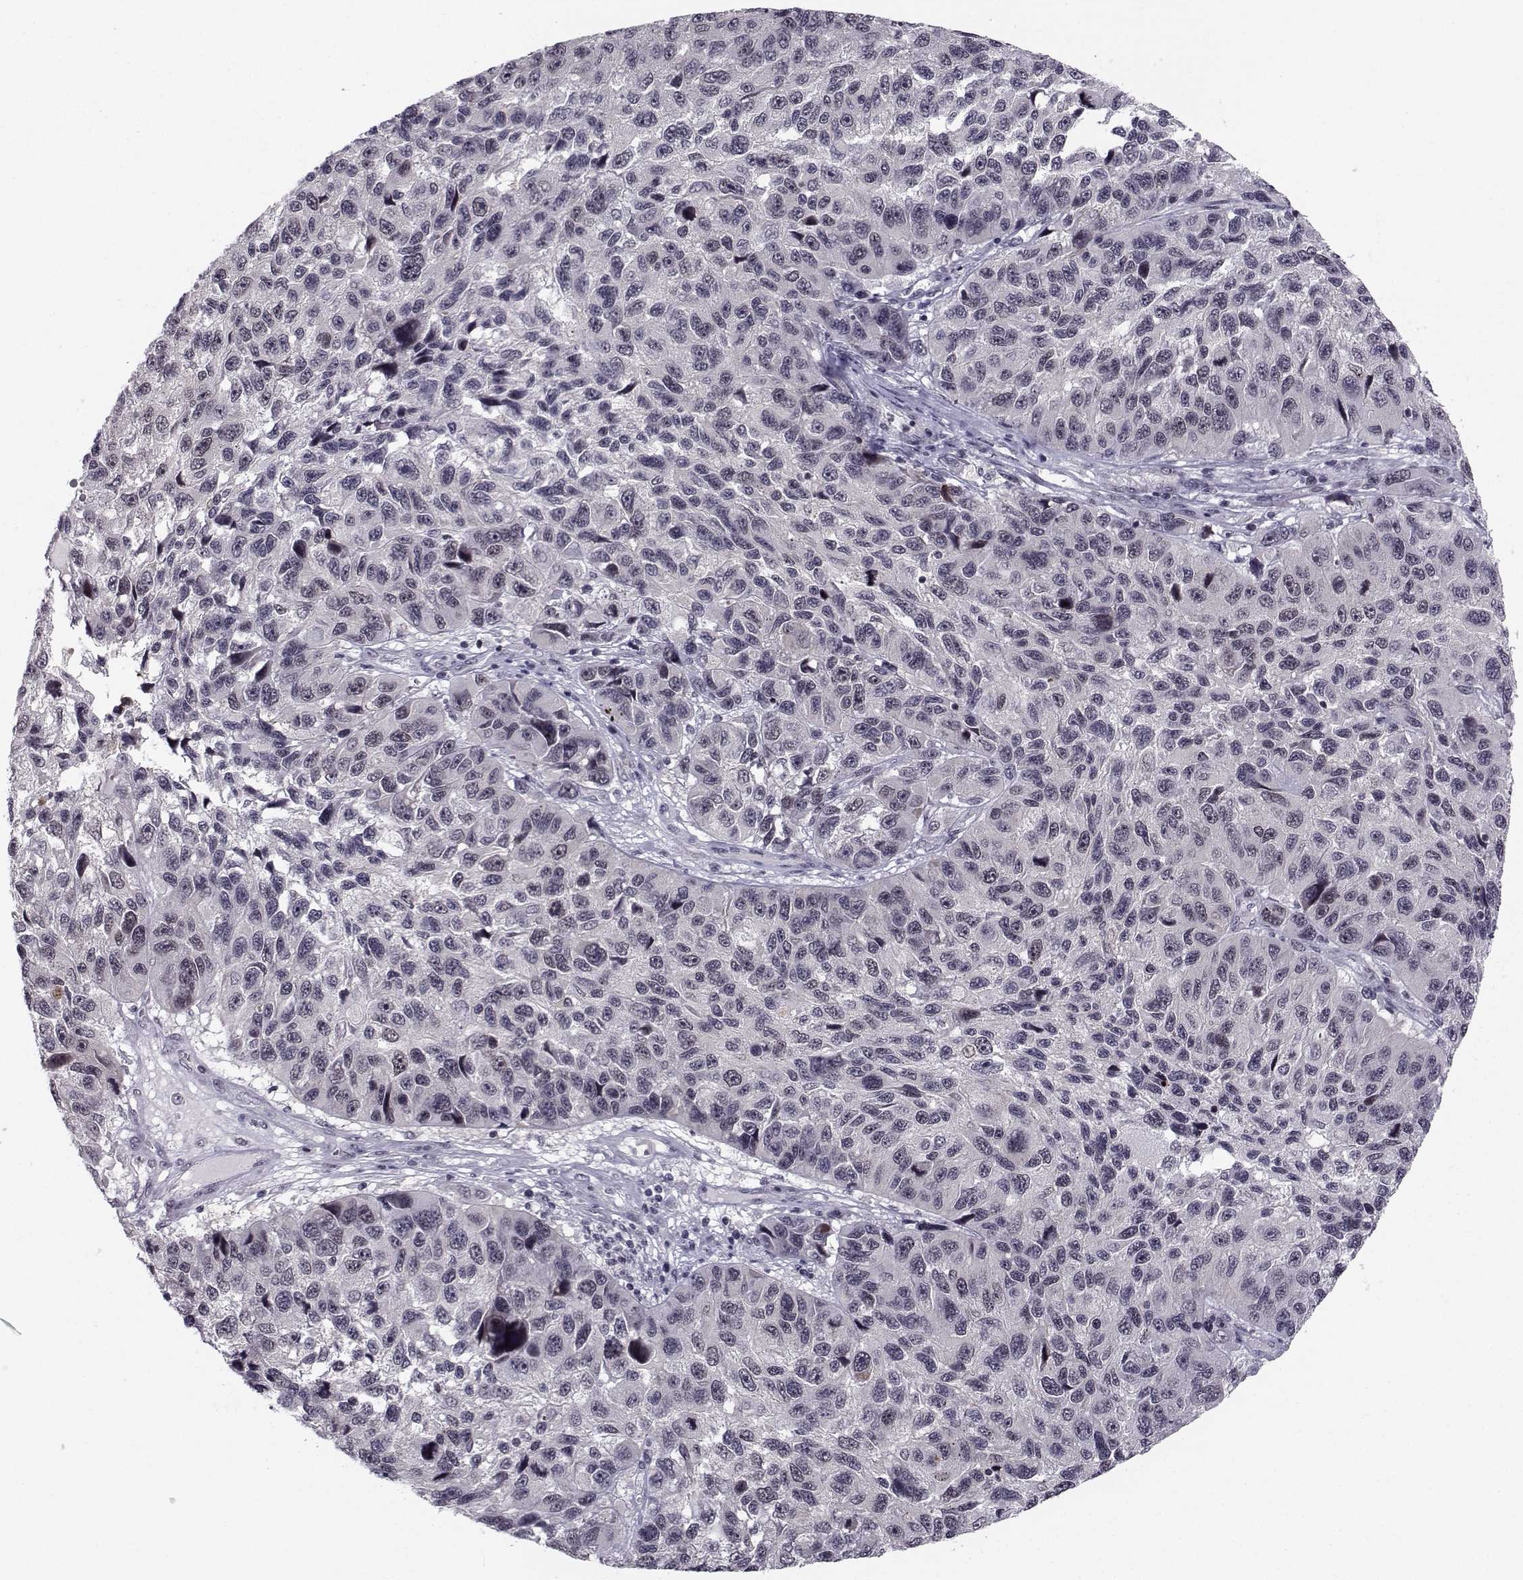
{"staining": {"intensity": "negative", "quantity": "none", "location": "none"}, "tissue": "melanoma", "cell_type": "Tumor cells", "image_type": "cancer", "snomed": [{"axis": "morphology", "description": "Malignant melanoma, NOS"}, {"axis": "topography", "description": "Skin"}], "caption": "The photomicrograph exhibits no significant positivity in tumor cells of malignant melanoma.", "gene": "MARCHF4", "patient": {"sex": "male", "age": 53}}